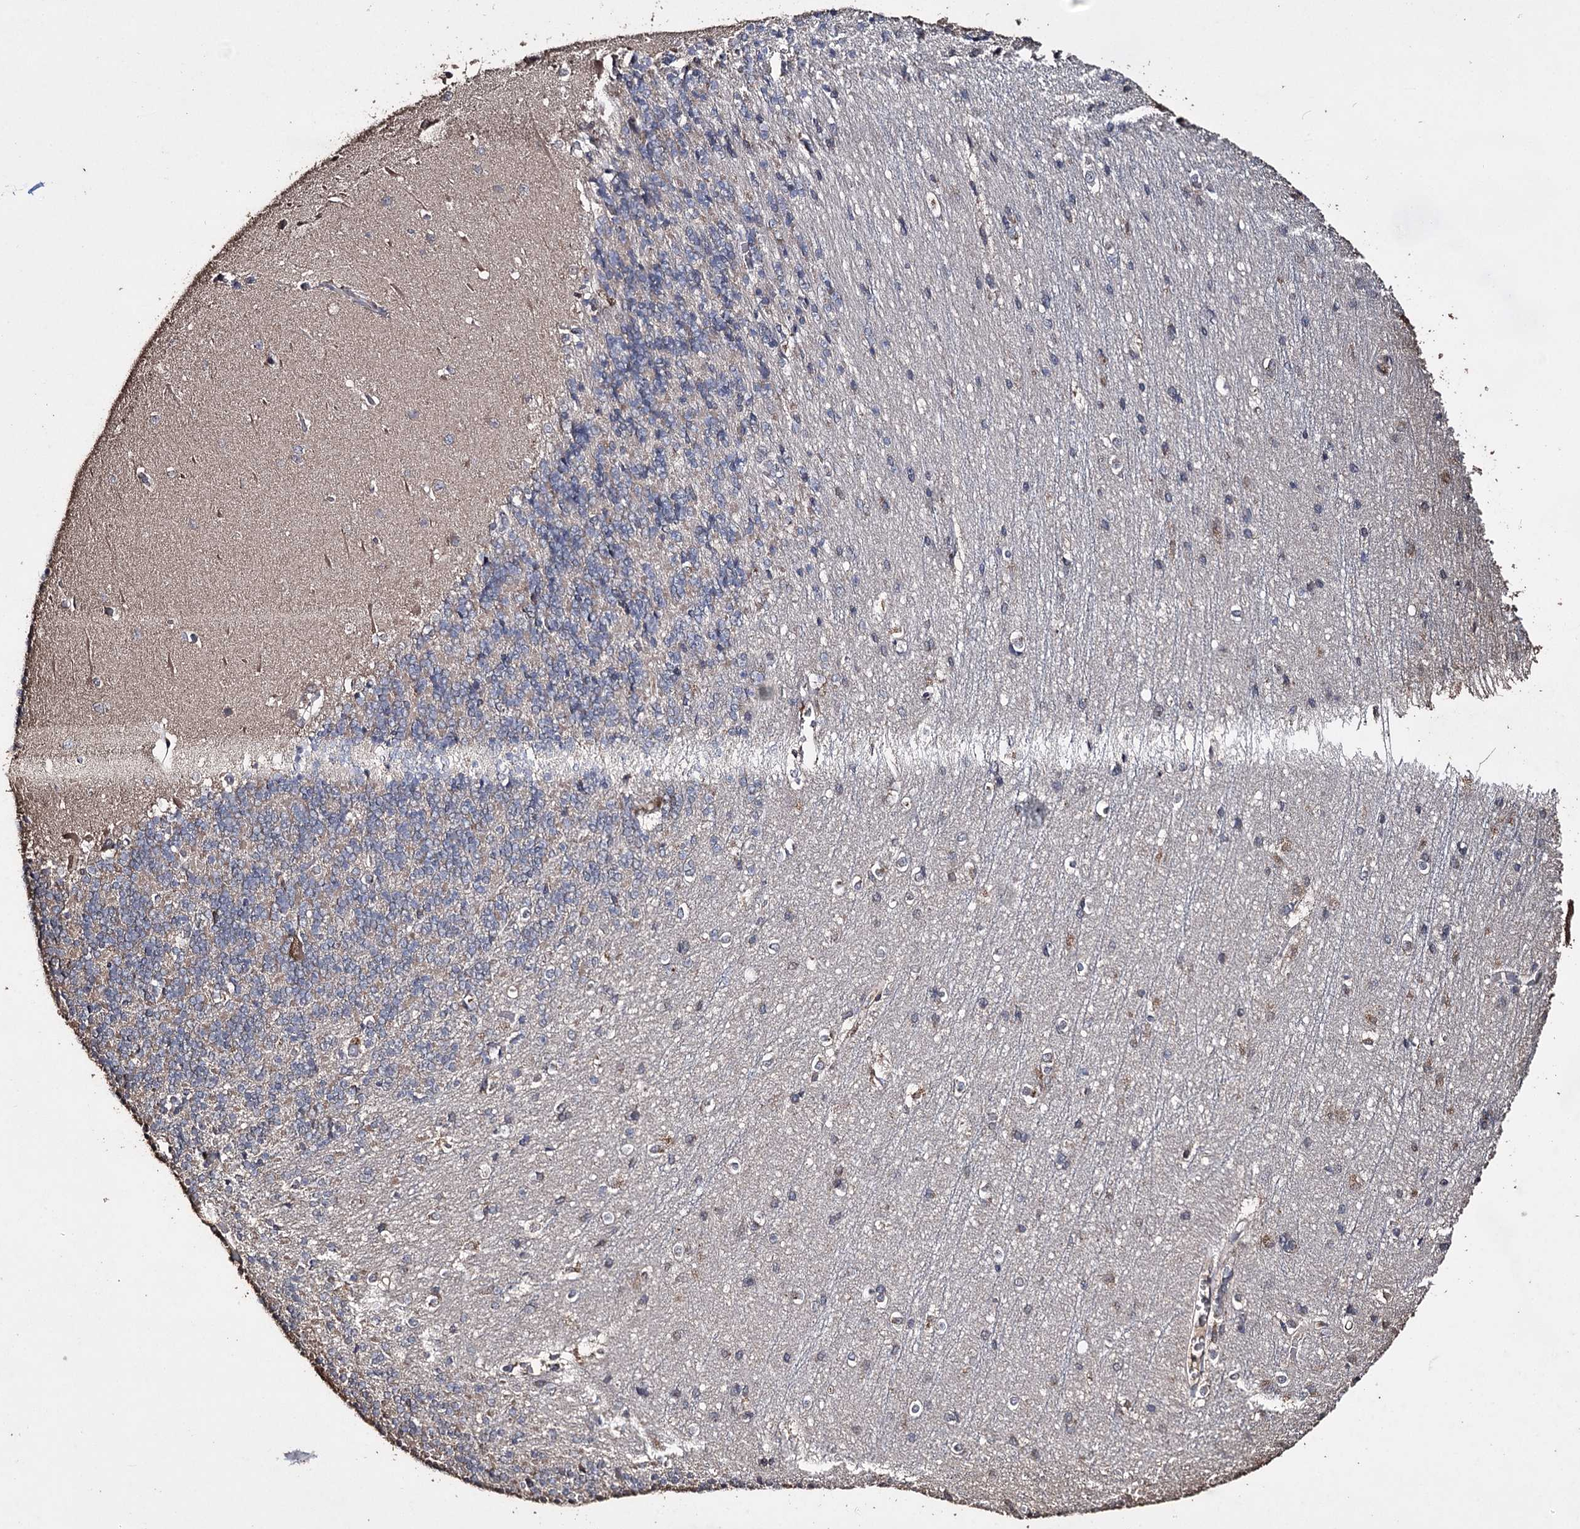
{"staining": {"intensity": "weak", "quantity": "<25%", "location": "cytoplasmic/membranous"}, "tissue": "cerebellum", "cell_type": "Cells in granular layer", "image_type": "normal", "snomed": [{"axis": "morphology", "description": "Normal tissue, NOS"}, {"axis": "topography", "description": "Cerebellum"}], "caption": "The histopathology image shows no significant expression in cells in granular layer of cerebellum.", "gene": "ZNF662", "patient": {"sex": "male", "age": 37}}